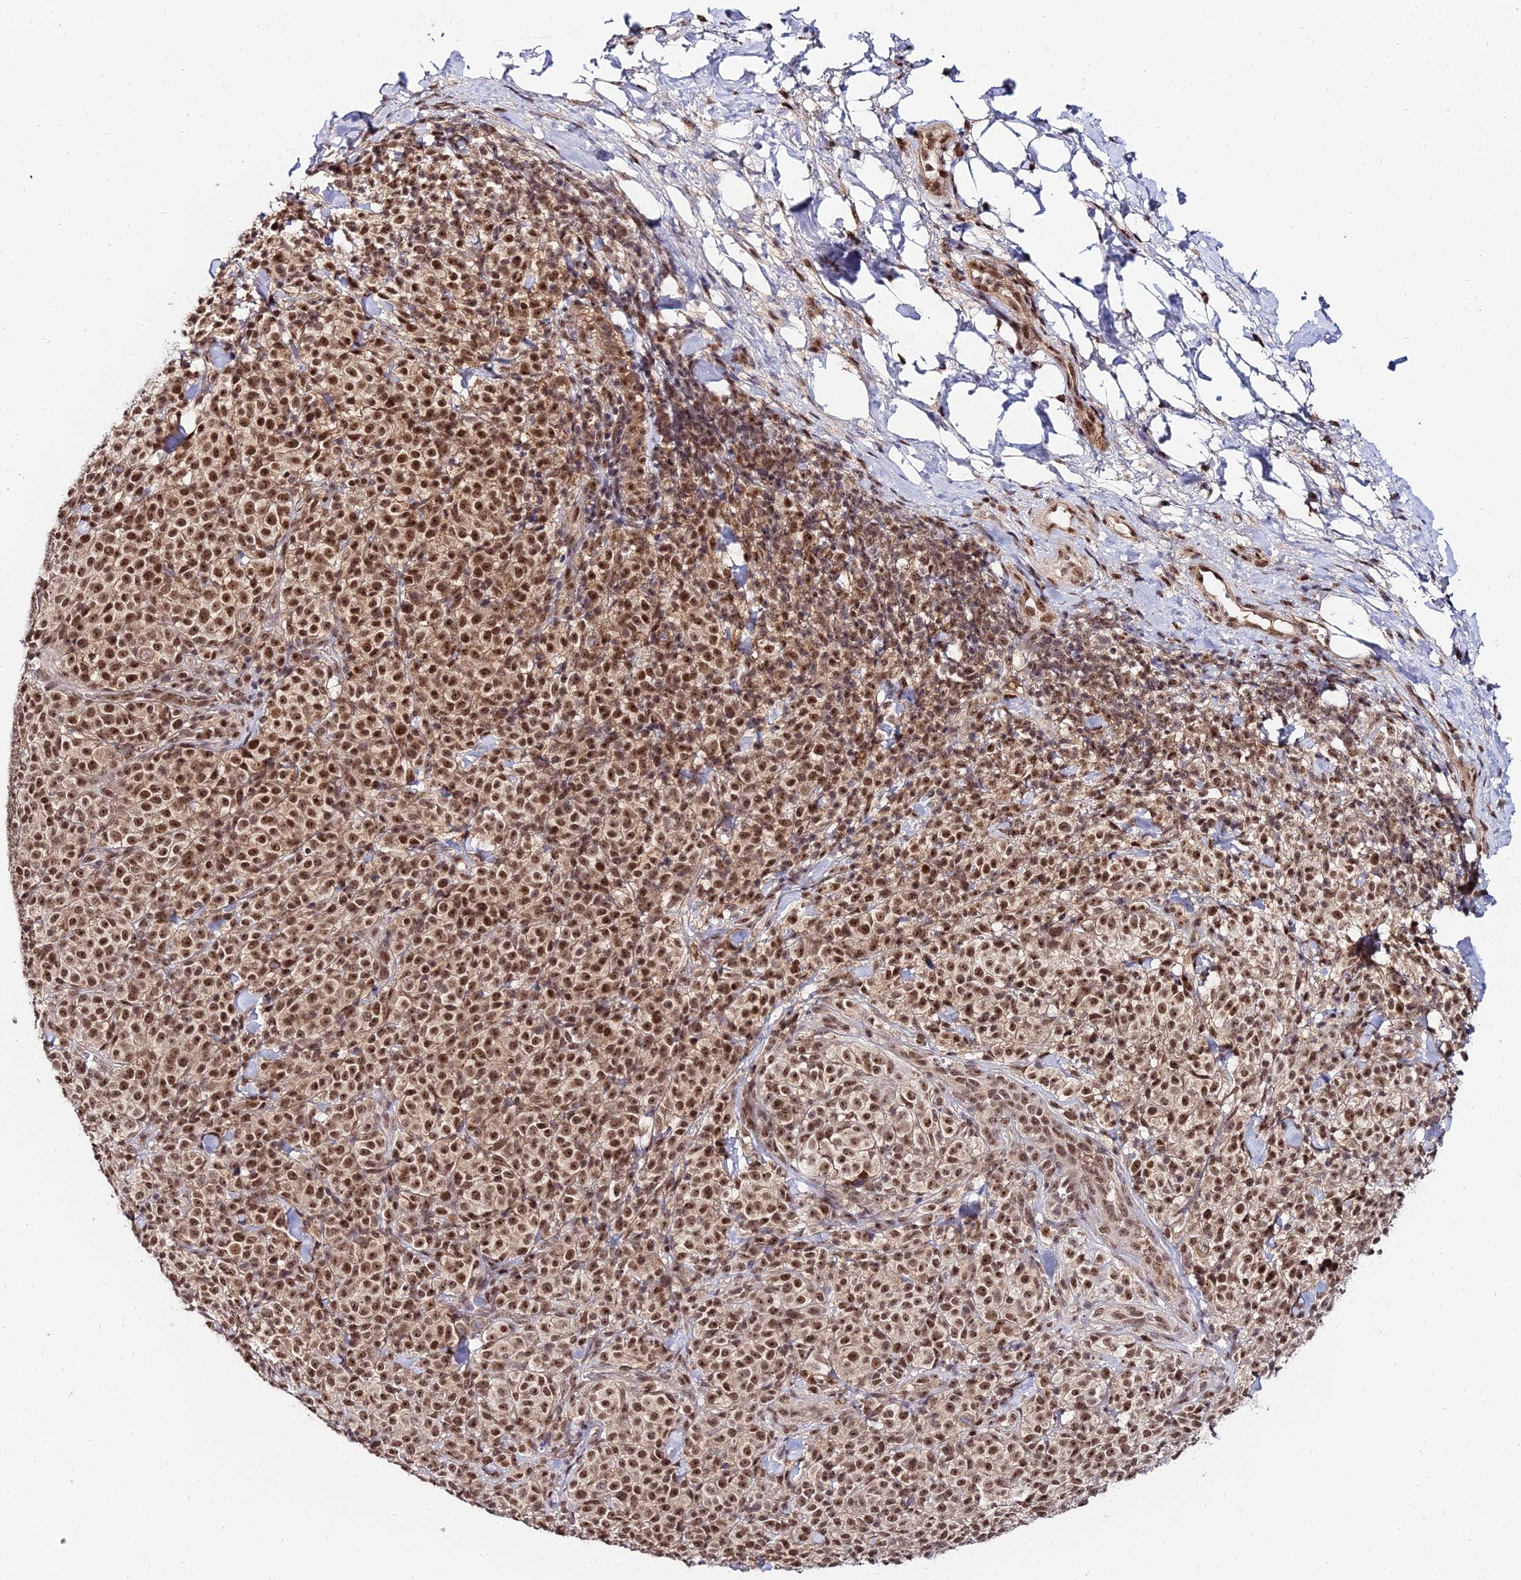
{"staining": {"intensity": "strong", "quantity": ">75%", "location": "nuclear"}, "tissue": "melanoma", "cell_type": "Tumor cells", "image_type": "cancer", "snomed": [{"axis": "morphology", "description": "Normal tissue, NOS"}, {"axis": "morphology", "description": "Malignant melanoma, NOS"}, {"axis": "topography", "description": "Skin"}], "caption": "Tumor cells exhibit high levels of strong nuclear staining in approximately >75% of cells in human melanoma. (Brightfield microscopy of DAB IHC at high magnification).", "gene": "EXOSC3", "patient": {"sex": "female", "age": 34}}